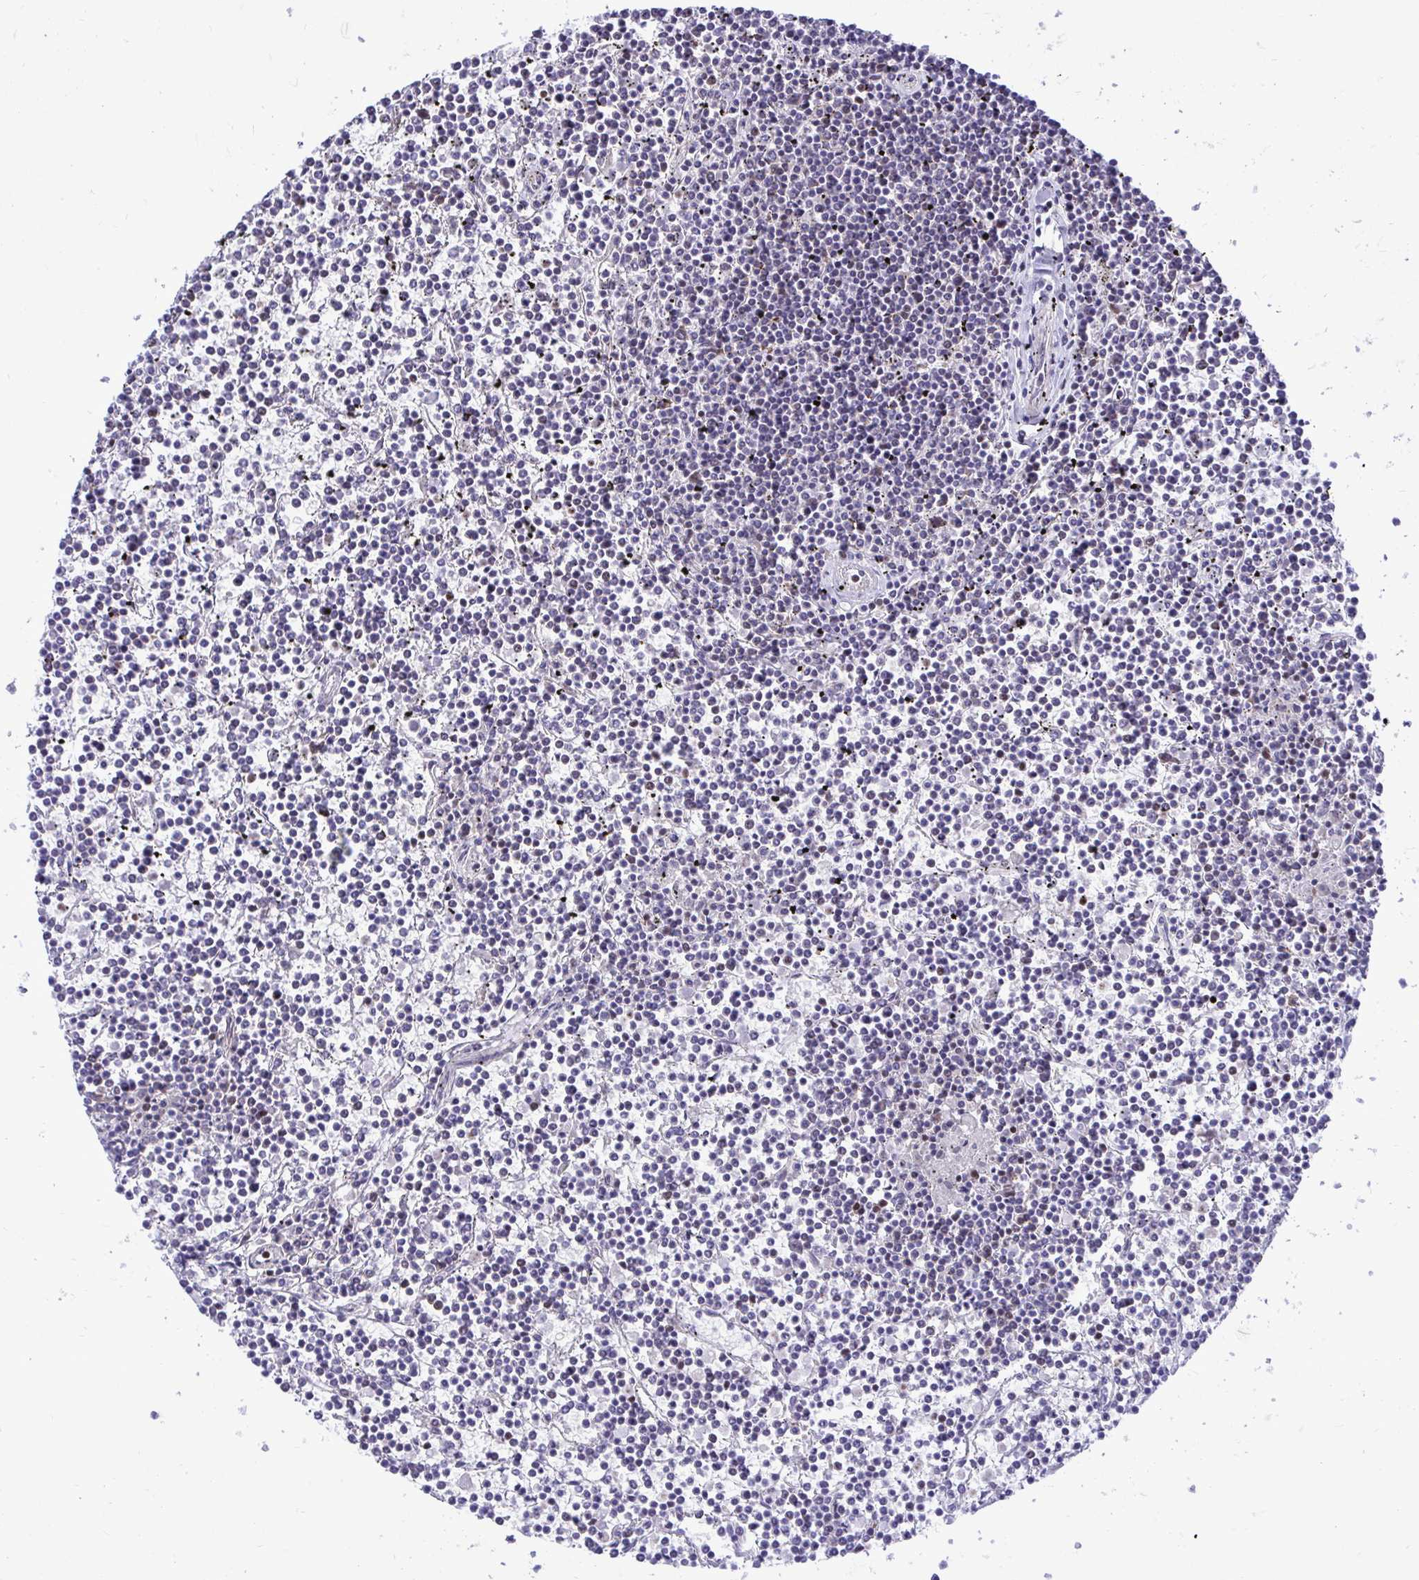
{"staining": {"intensity": "negative", "quantity": "none", "location": "none"}, "tissue": "lymphoma", "cell_type": "Tumor cells", "image_type": "cancer", "snomed": [{"axis": "morphology", "description": "Malignant lymphoma, non-Hodgkin's type, Low grade"}, {"axis": "topography", "description": "Spleen"}], "caption": "Immunohistochemical staining of human malignant lymphoma, non-Hodgkin's type (low-grade) exhibits no significant expression in tumor cells.", "gene": "C14orf39", "patient": {"sex": "female", "age": 19}}